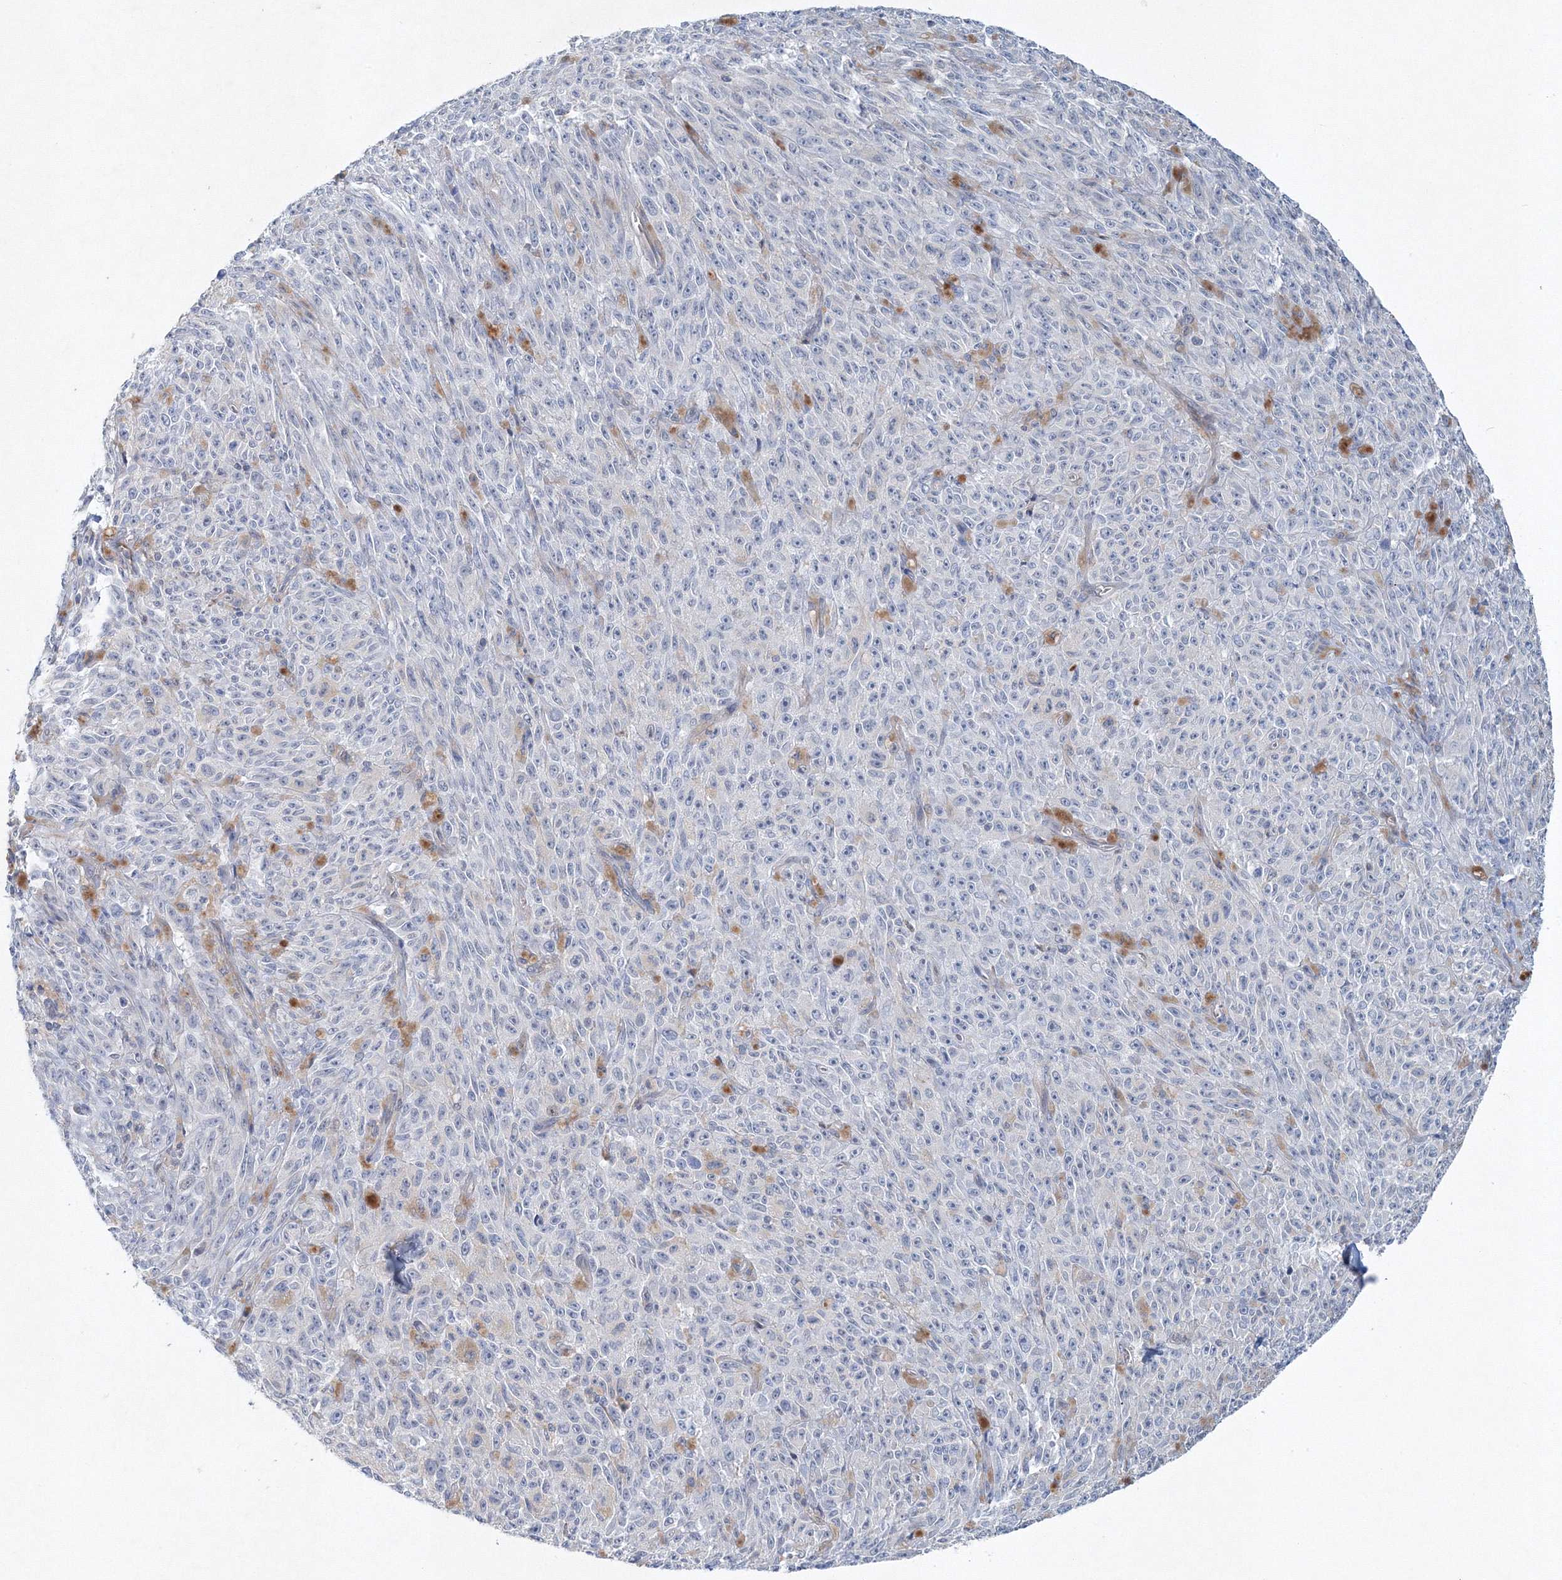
{"staining": {"intensity": "negative", "quantity": "none", "location": "none"}, "tissue": "melanoma", "cell_type": "Tumor cells", "image_type": "cancer", "snomed": [{"axis": "morphology", "description": "Malignant melanoma, NOS"}, {"axis": "topography", "description": "Skin"}], "caption": "Immunohistochemistry (IHC) of melanoma demonstrates no staining in tumor cells.", "gene": "SH3BP5", "patient": {"sex": "female", "age": 82}}